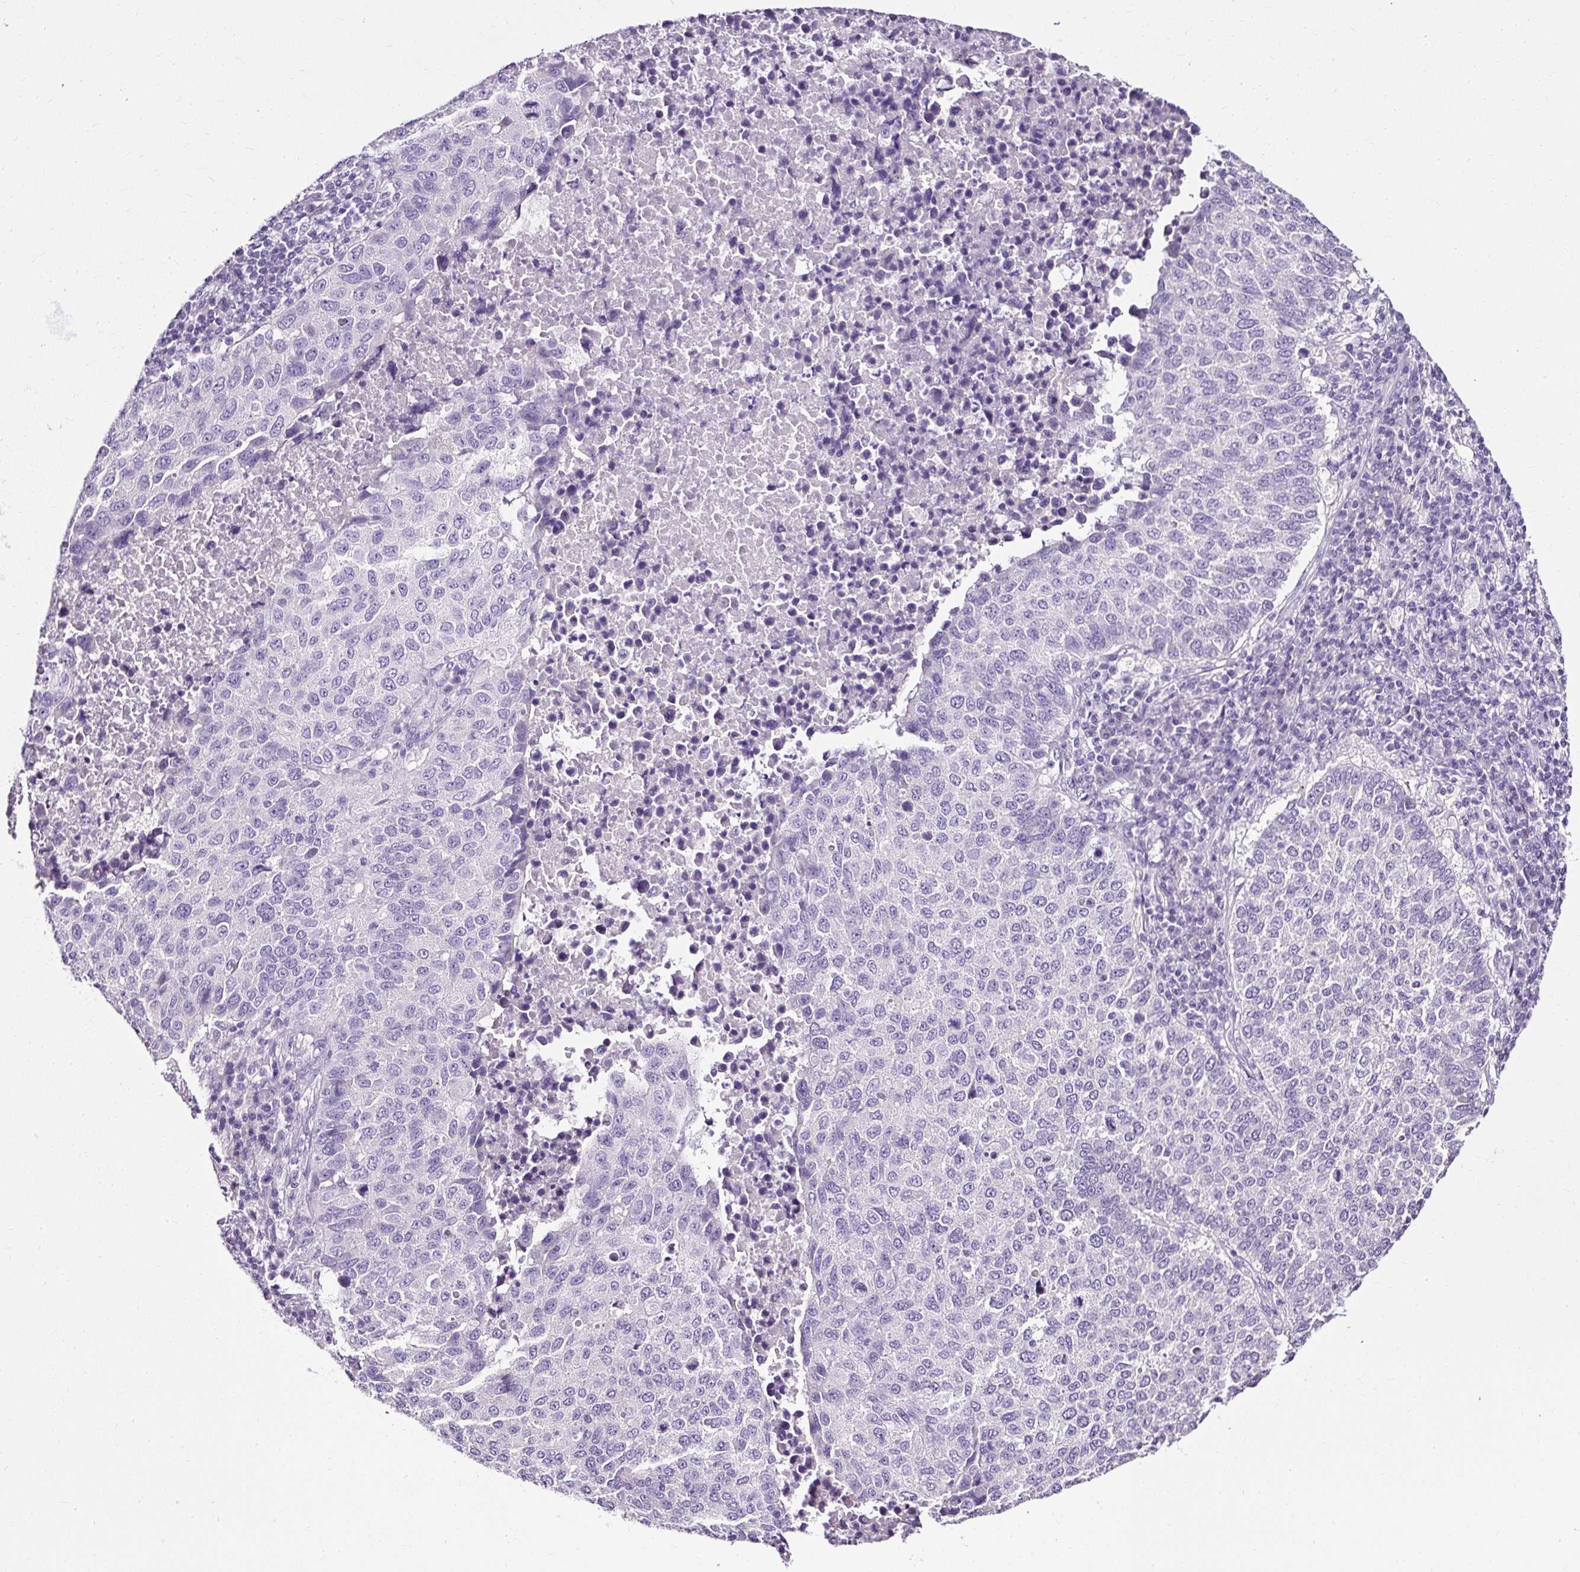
{"staining": {"intensity": "negative", "quantity": "none", "location": "none"}, "tissue": "lung cancer", "cell_type": "Tumor cells", "image_type": "cancer", "snomed": [{"axis": "morphology", "description": "Squamous cell carcinoma, NOS"}, {"axis": "topography", "description": "Lung"}], "caption": "Immunohistochemistry histopathology image of lung cancer stained for a protein (brown), which shows no positivity in tumor cells. The staining was performed using DAB to visualize the protein expression in brown, while the nuclei were stained in blue with hematoxylin (Magnification: 20x).", "gene": "ATP2A1", "patient": {"sex": "male", "age": 73}}